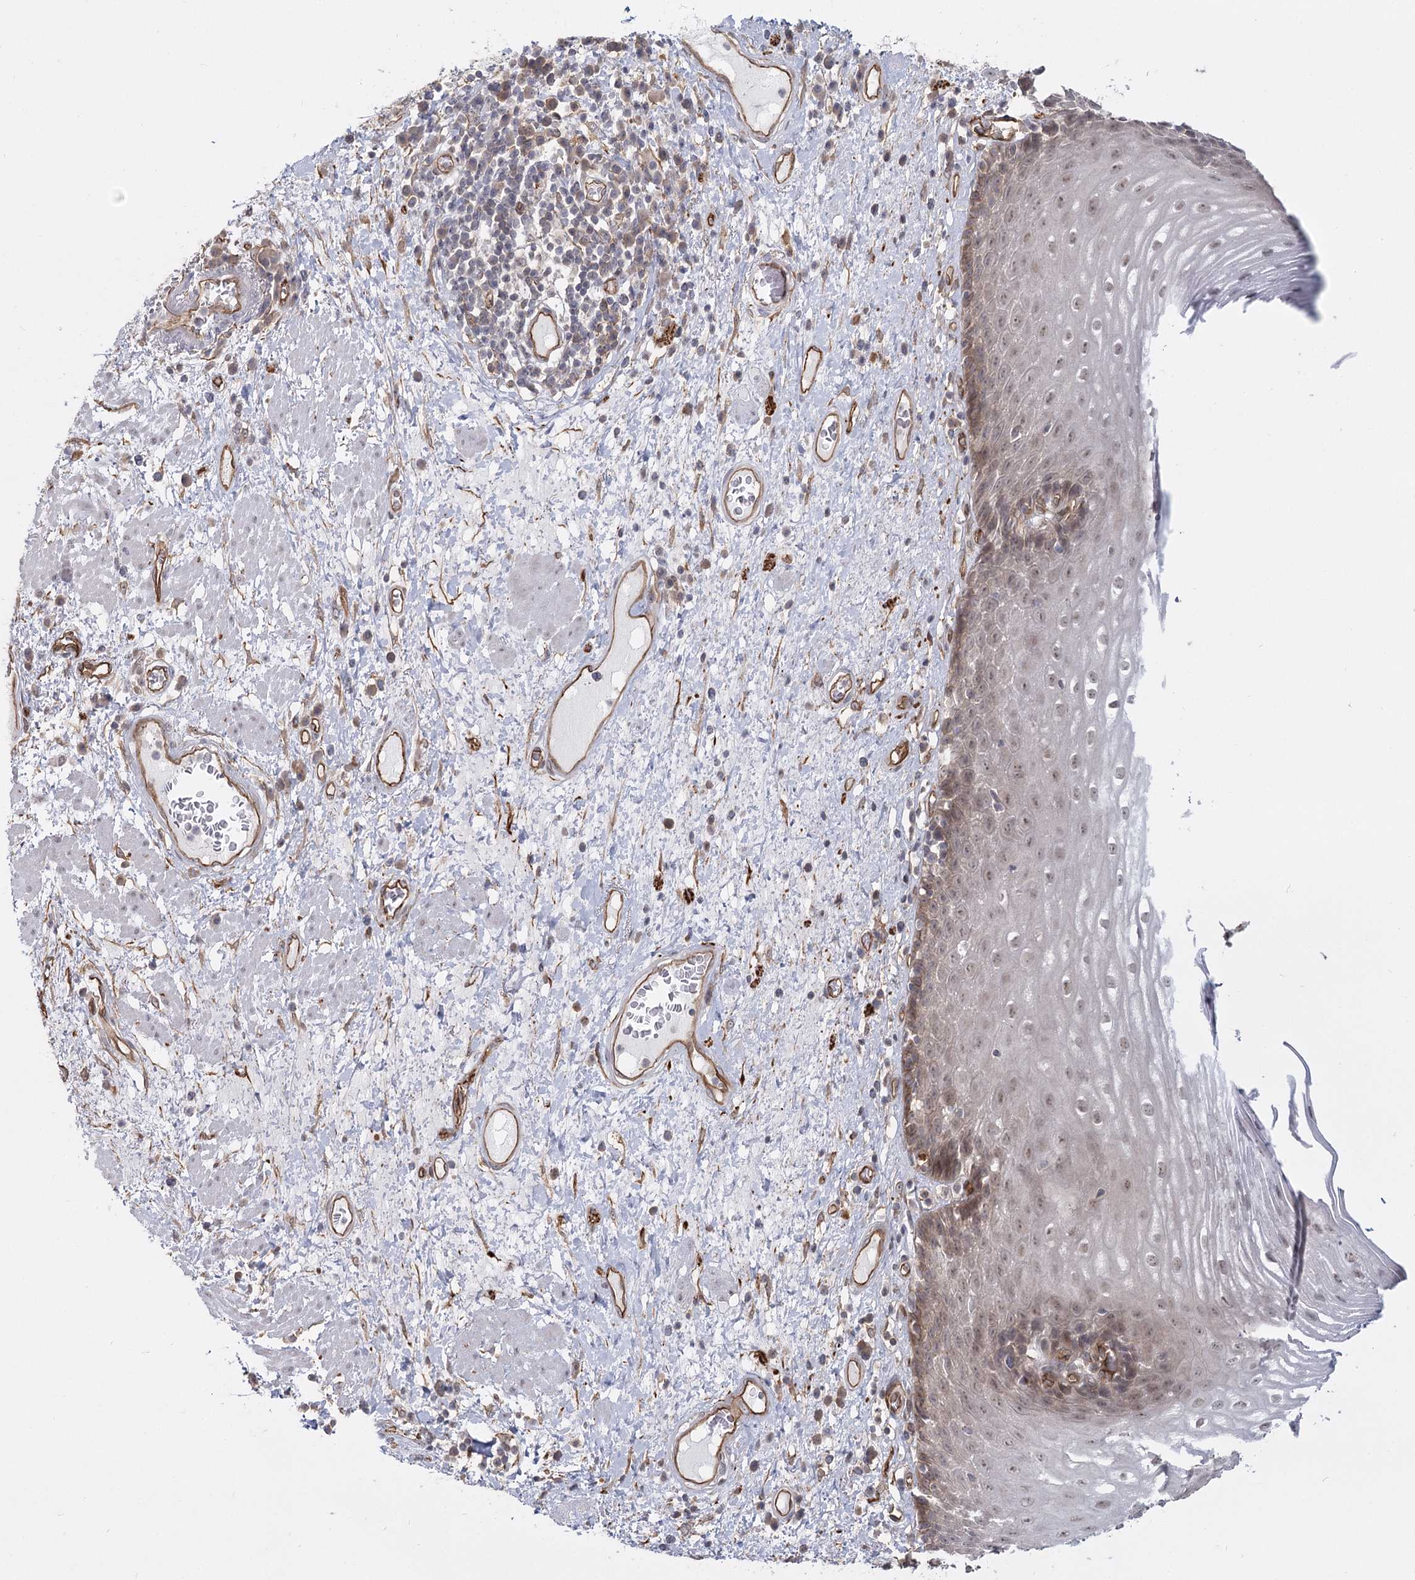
{"staining": {"intensity": "weak", "quantity": "25%-75%", "location": "cytoplasmic/membranous,nuclear"}, "tissue": "esophagus", "cell_type": "Squamous epithelial cells", "image_type": "normal", "snomed": [{"axis": "morphology", "description": "Normal tissue, NOS"}, {"axis": "morphology", "description": "Adenocarcinoma, NOS"}, {"axis": "topography", "description": "Esophagus"}], "caption": "Immunohistochemical staining of normal esophagus reveals low levels of weak cytoplasmic/membranous,nuclear staining in about 25%-75% of squamous epithelial cells.", "gene": "RPP14", "patient": {"sex": "male", "age": 62}}